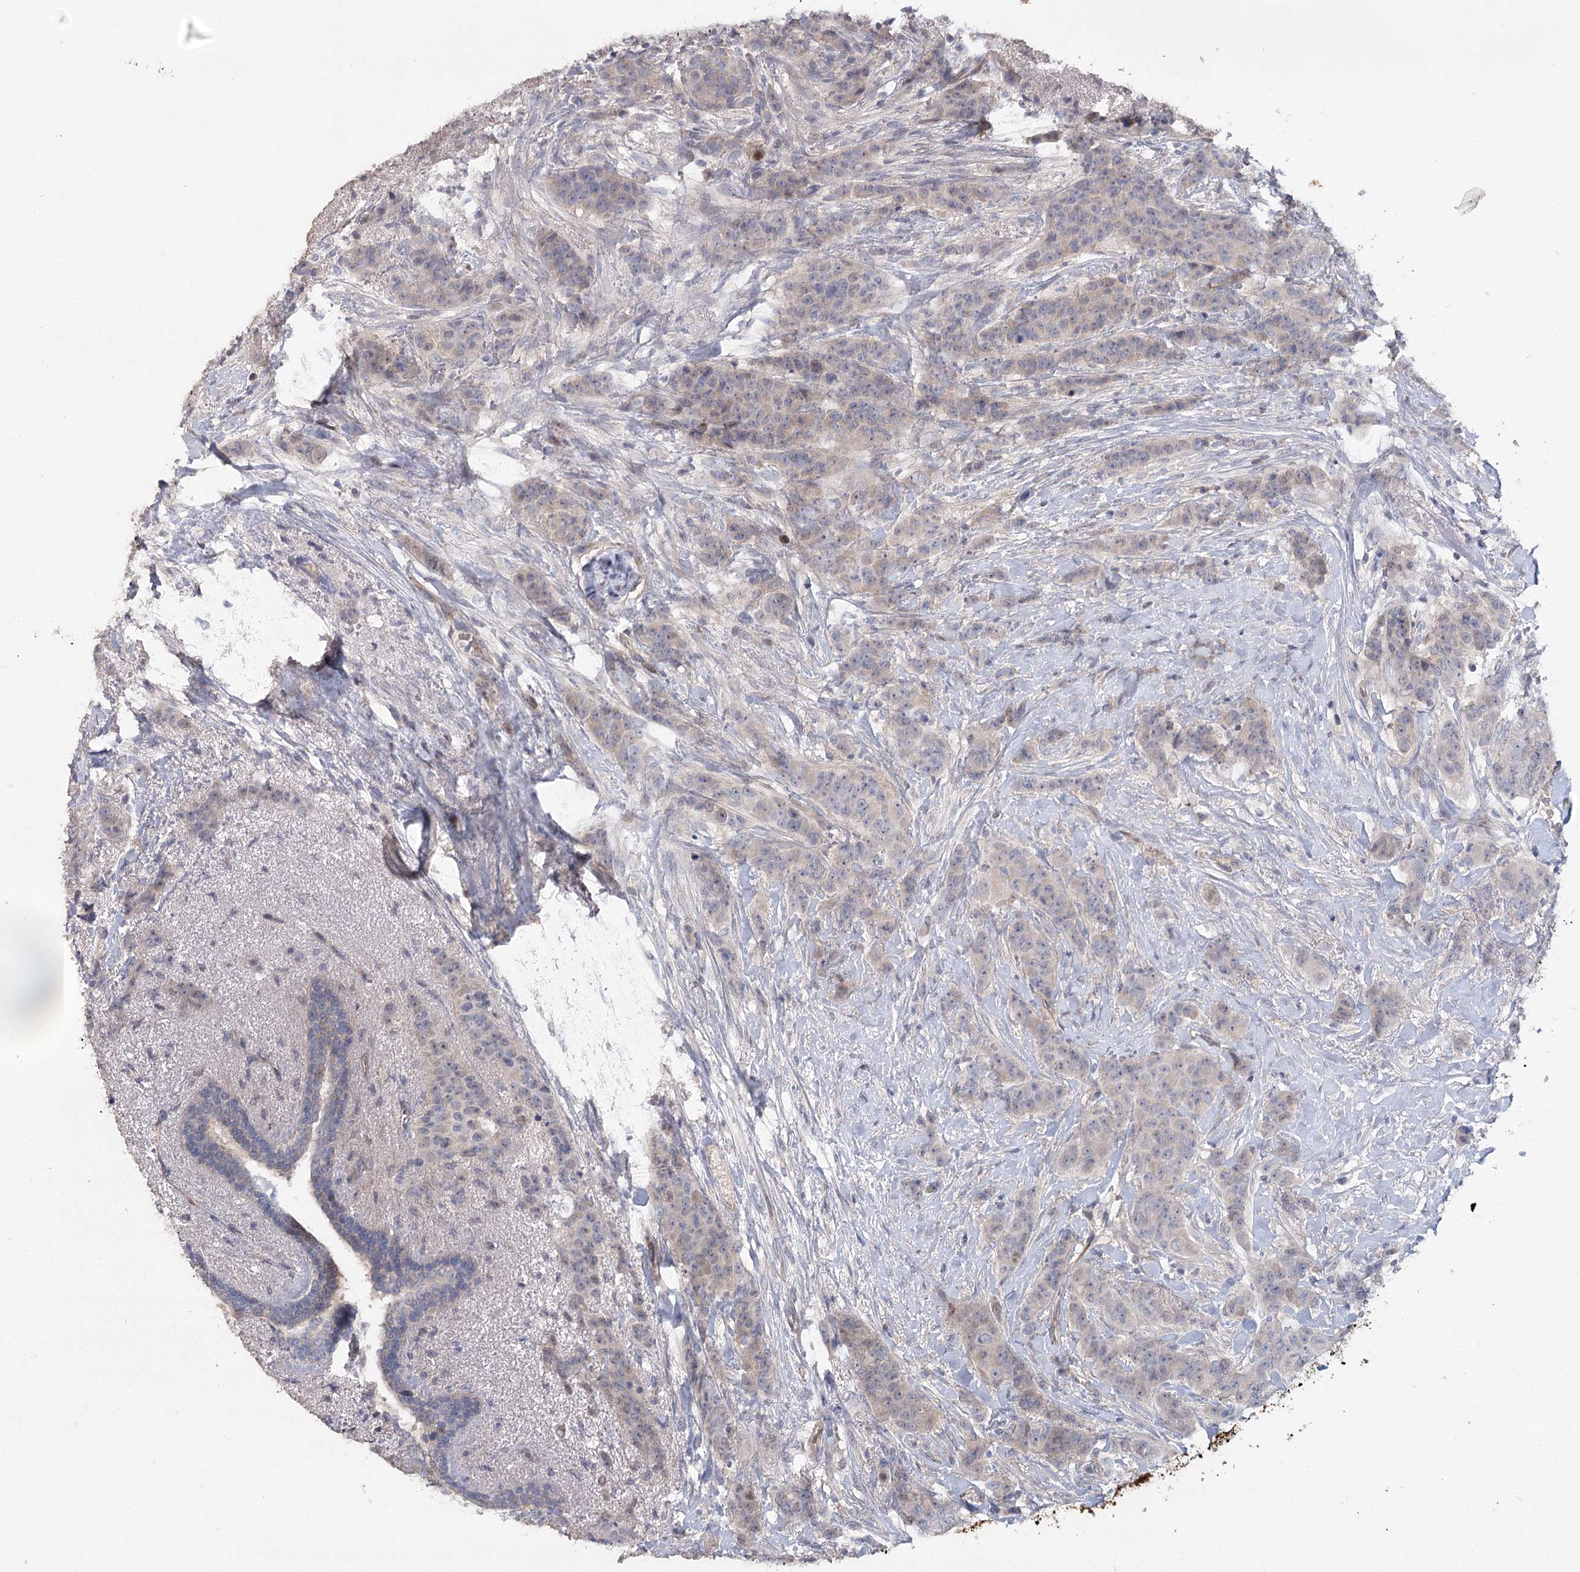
{"staining": {"intensity": "negative", "quantity": "none", "location": "none"}, "tissue": "breast cancer", "cell_type": "Tumor cells", "image_type": "cancer", "snomed": [{"axis": "morphology", "description": "Duct carcinoma"}, {"axis": "topography", "description": "Breast"}], "caption": "Tumor cells show no significant staining in breast cancer.", "gene": "MAP3K13", "patient": {"sex": "female", "age": 40}}